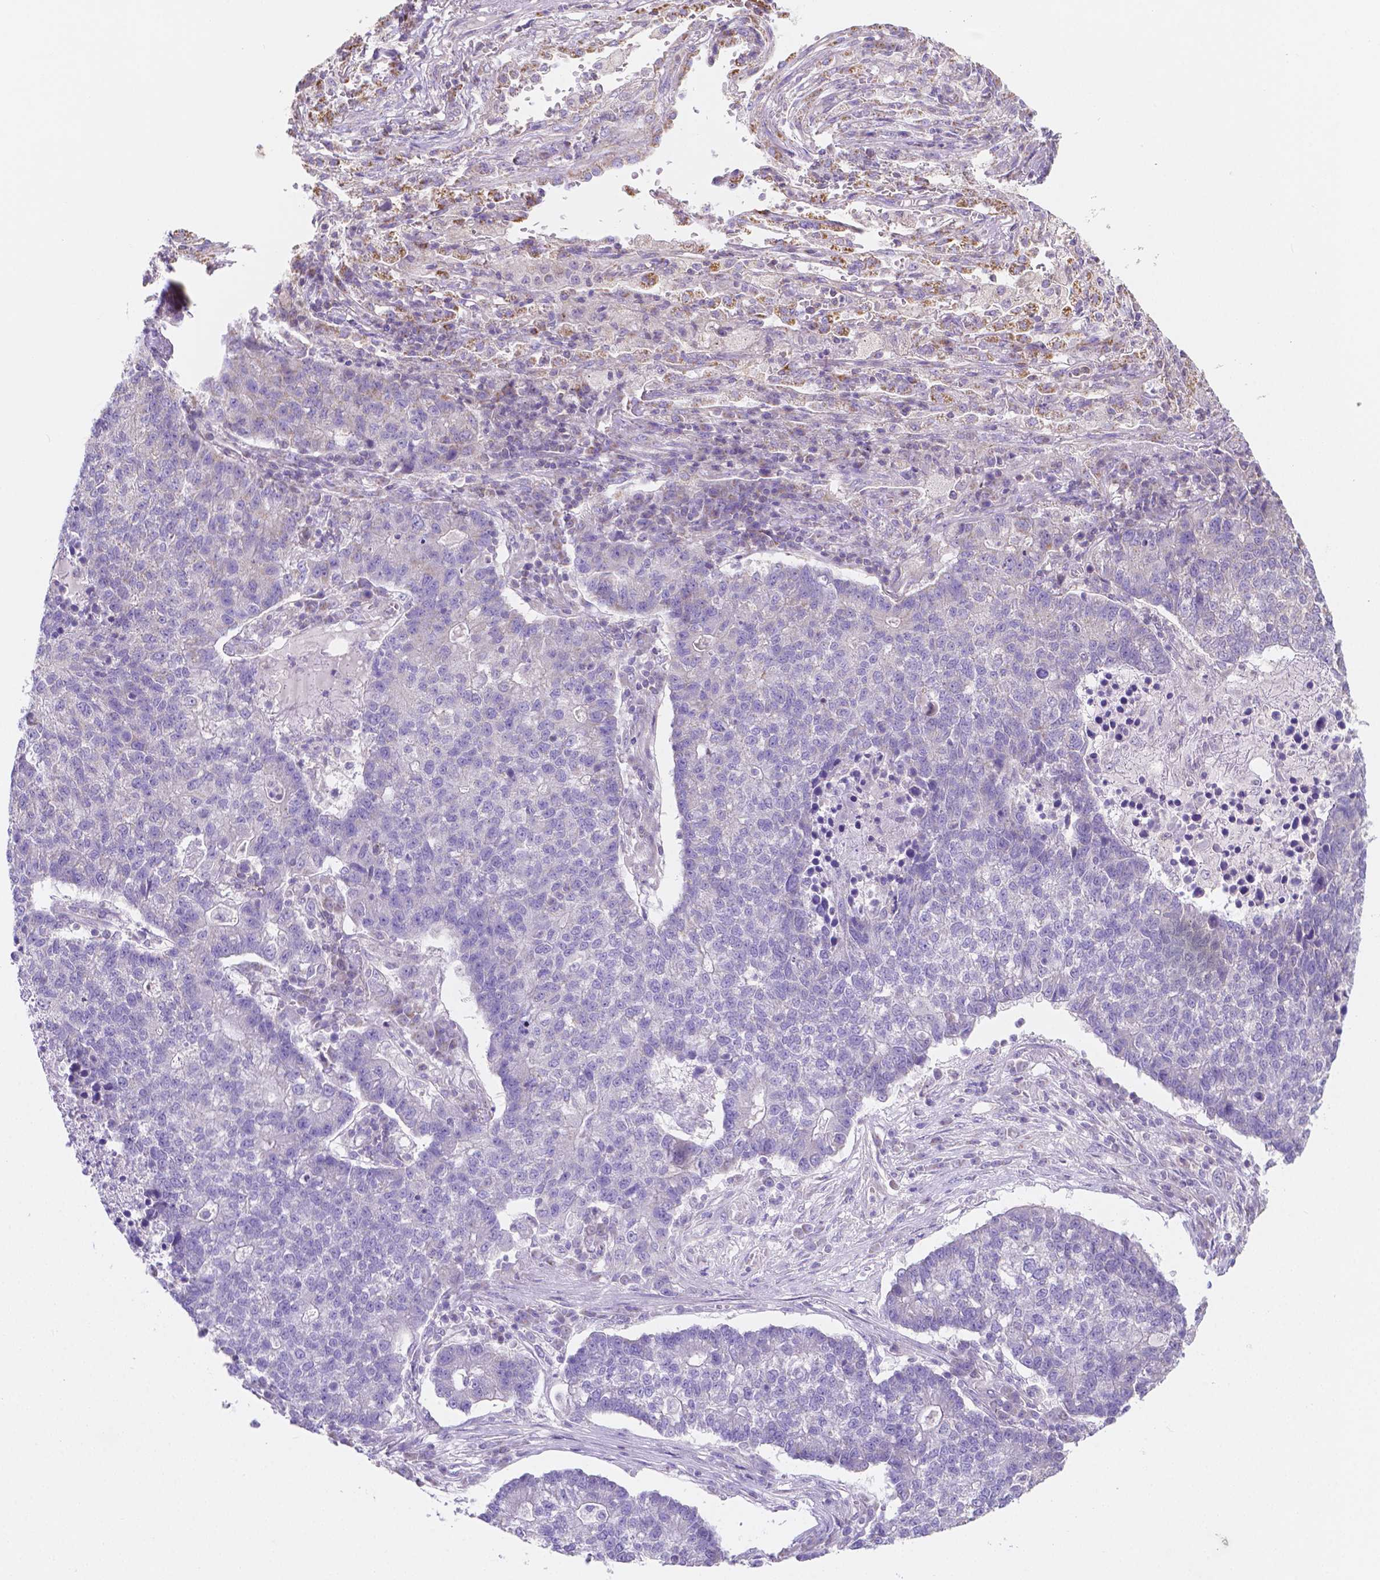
{"staining": {"intensity": "negative", "quantity": "none", "location": "none"}, "tissue": "lung cancer", "cell_type": "Tumor cells", "image_type": "cancer", "snomed": [{"axis": "morphology", "description": "Adenocarcinoma, NOS"}, {"axis": "topography", "description": "Lung"}], "caption": "Lung cancer (adenocarcinoma) was stained to show a protein in brown. There is no significant expression in tumor cells.", "gene": "SGTB", "patient": {"sex": "male", "age": 57}}